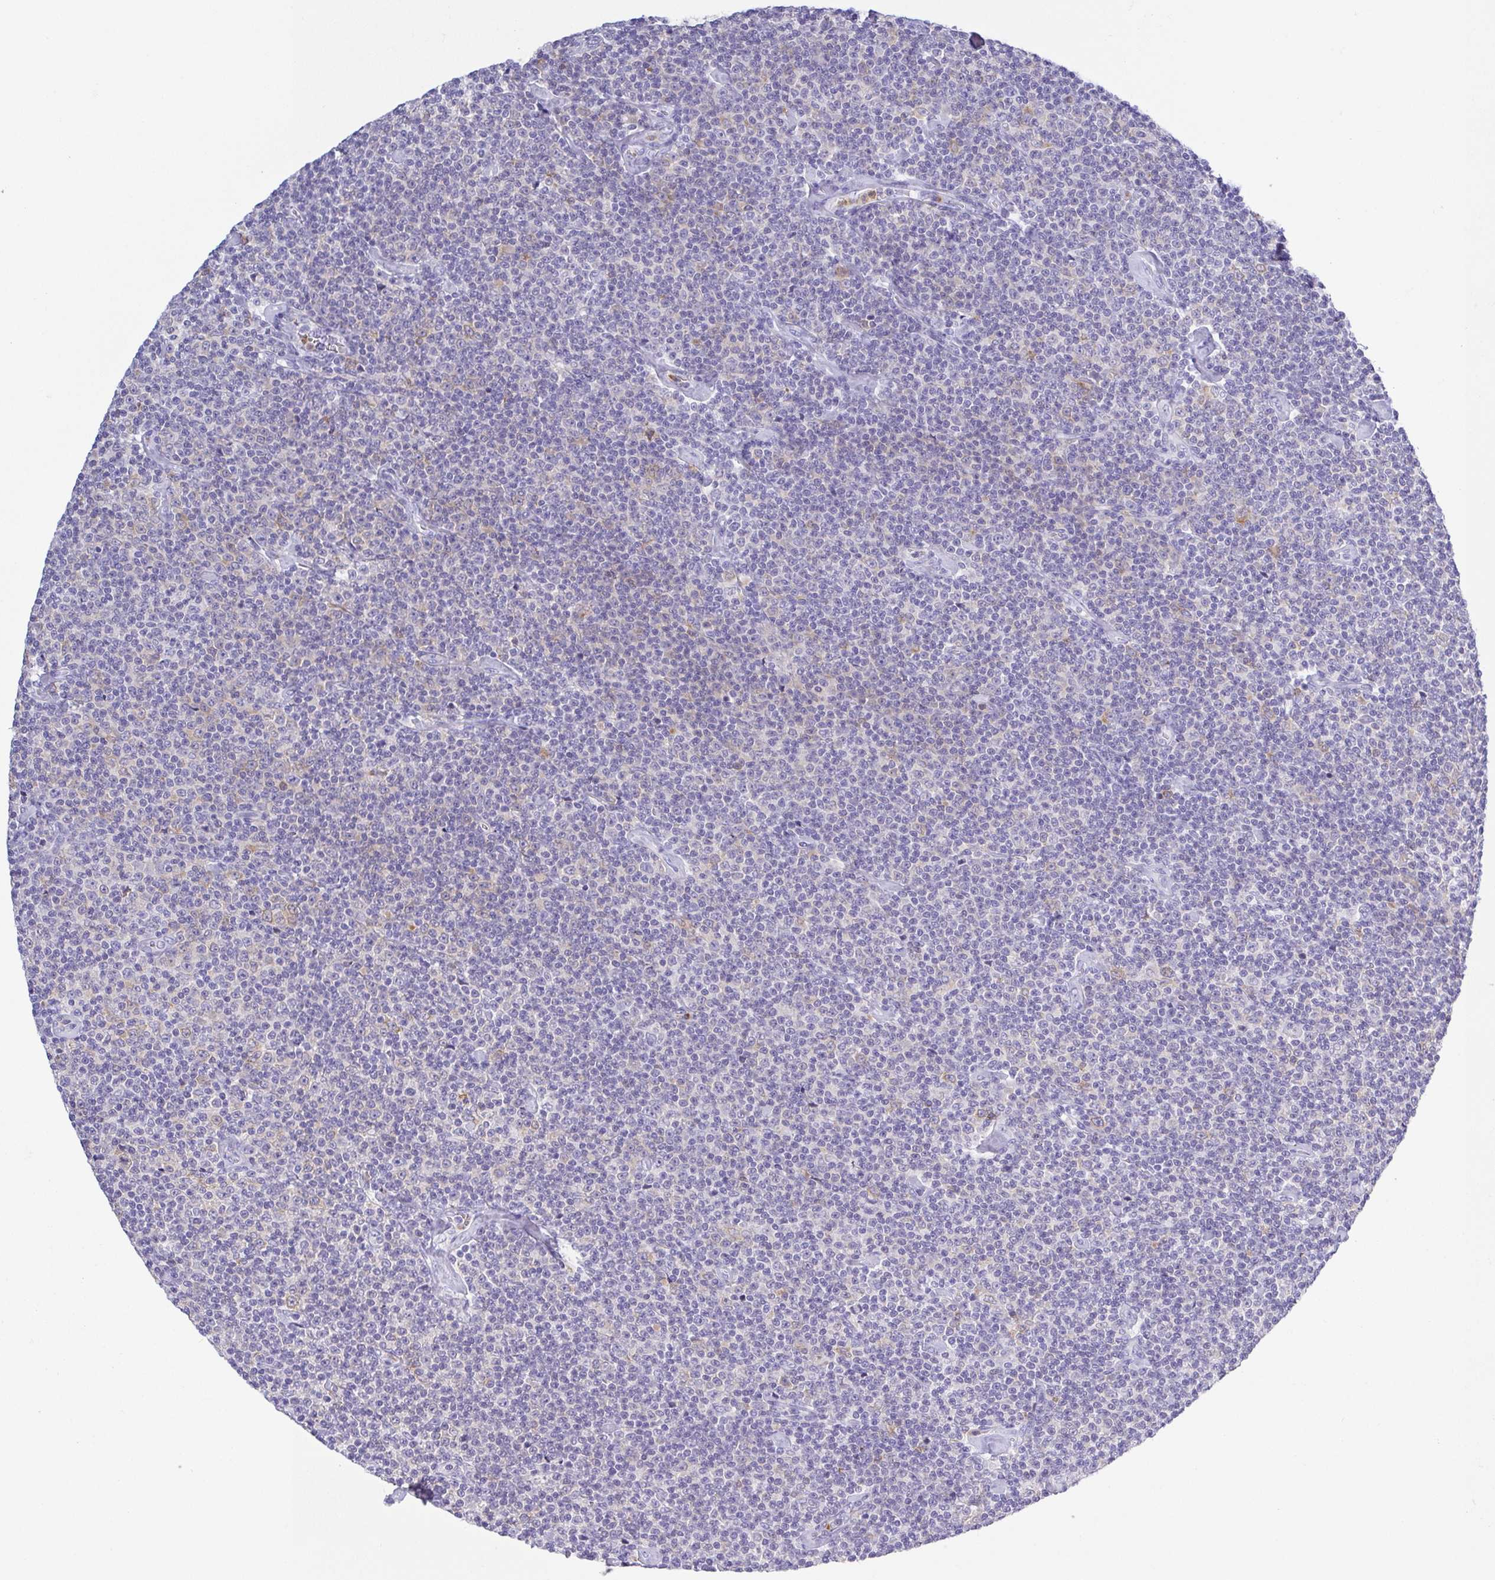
{"staining": {"intensity": "negative", "quantity": "none", "location": "none"}, "tissue": "lymphoma", "cell_type": "Tumor cells", "image_type": "cancer", "snomed": [{"axis": "morphology", "description": "Malignant lymphoma, non-Hodgkin's type, Low grade"}, {"axis": "topography", "description": "Lymph node"}], "caption": "Micrograph shows no protein staining in tumor cells of lymphoma tissue.", "gene": "PGLYRP1", "patient": {"sex": "male", "age": 81}}